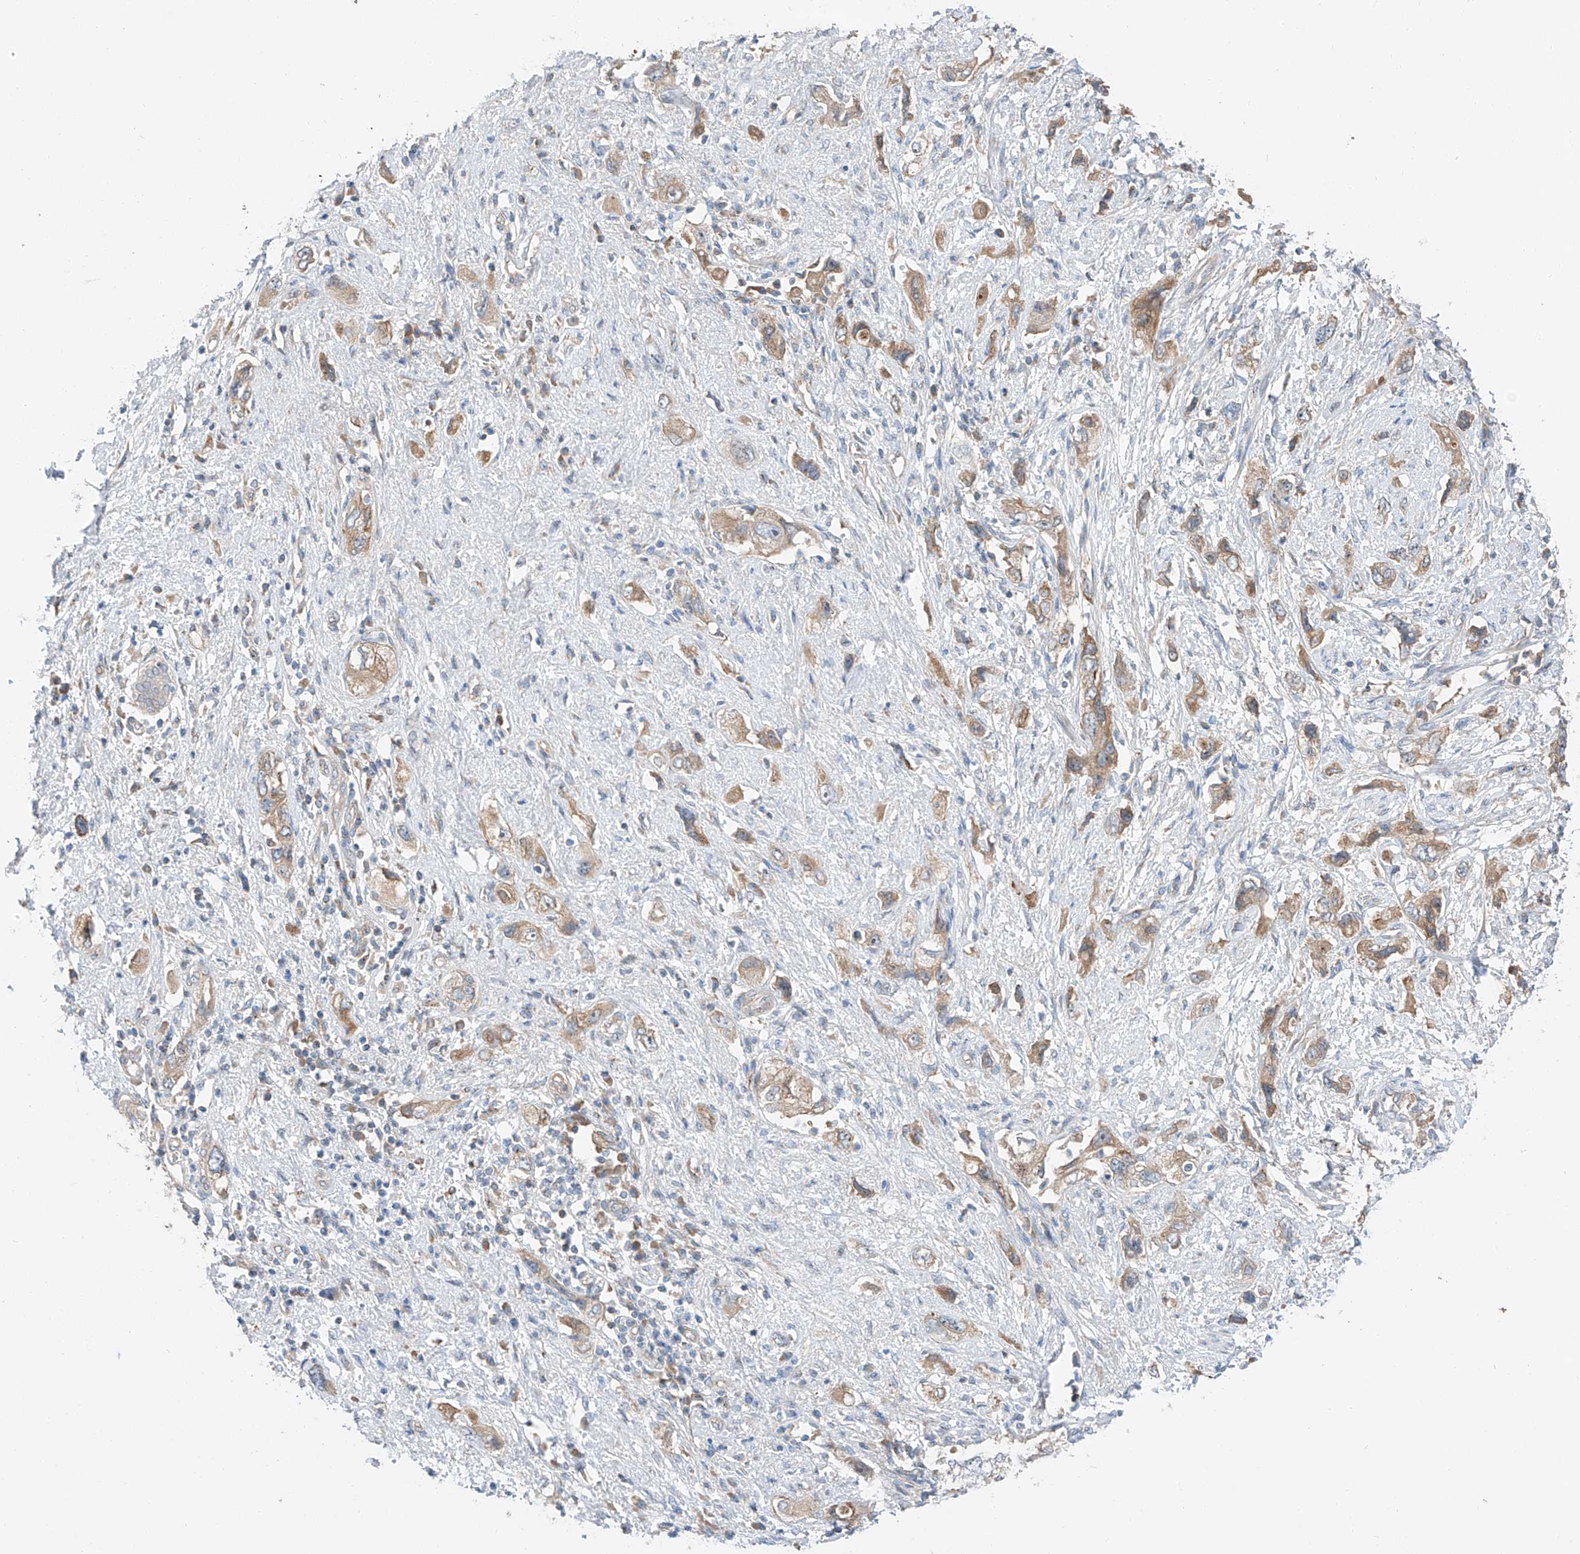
{"staining": {"intensity": "moderate", "quantity": ">75%", "location": "cytoplasmic/membranous"}, "tissue": "pancreatic cancer", "cell_type": "Tumor cells", "image_type": "cancer", "snomed": [{"axis": "morphology", "description": "Adenocarcinoma, NOS"}, {"axis": "topography", "description": "Pancreas"}], "caption": "Pancreatic adenocarcinoma tissue displays moderate cytoplasmic/membranous positivity in approximately >75% of tumor cells, visualized by immunohistochemistry. The staining is performed using DAB (3,3'-diaminobenzidine) brown chromogen to label protein expression. The nuclei are counter-stained blue using hematoxylin.", "gene": "RUSC1", "patient": {"sex": "female", "age": 73}}